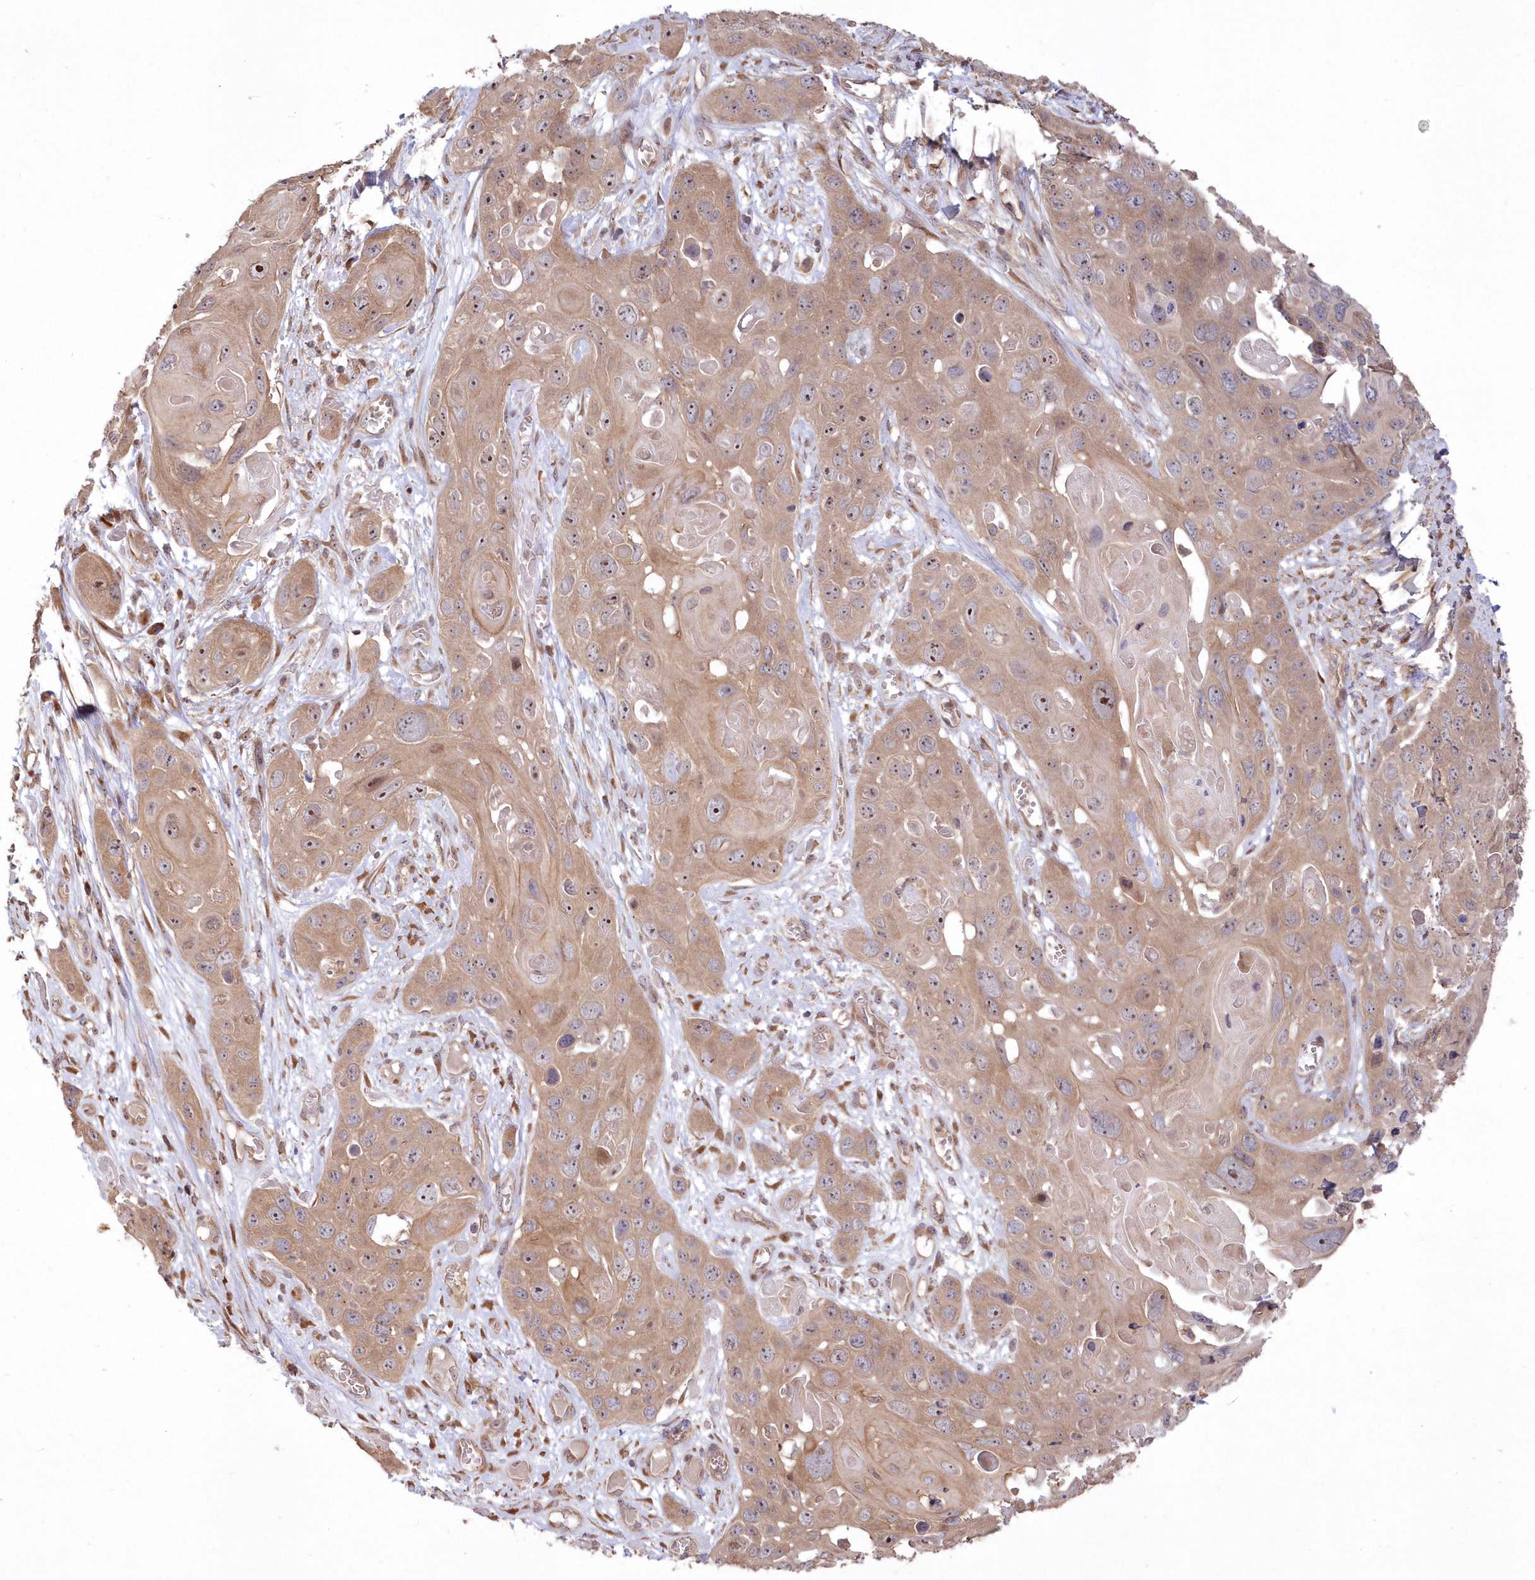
{"staining": {"intensity": "weak", "quantity": ">75%", "location": "cytoplasmic/membranous,nuclear"}, "tissue": "skin cancer", "cell_type": "Tumor cells", "image_type": "cancer", "snomed": [{"axis": "morphology", "description": "Squamous cell carcinoma, NOS"}, {"axis": "topography", "description": "Skin"}], "caption": "Protein expression analysis of skin cancer (squamous cell carcinoma) exhibits weak cytoplasmic/membranous and nuclear positivity in about >75% of tumor cells. (DAB IHC, brown staining for protein, blue staining for nuclei).", "gene": "TBCA", "patient": {"sex": "male", "age": 55}}